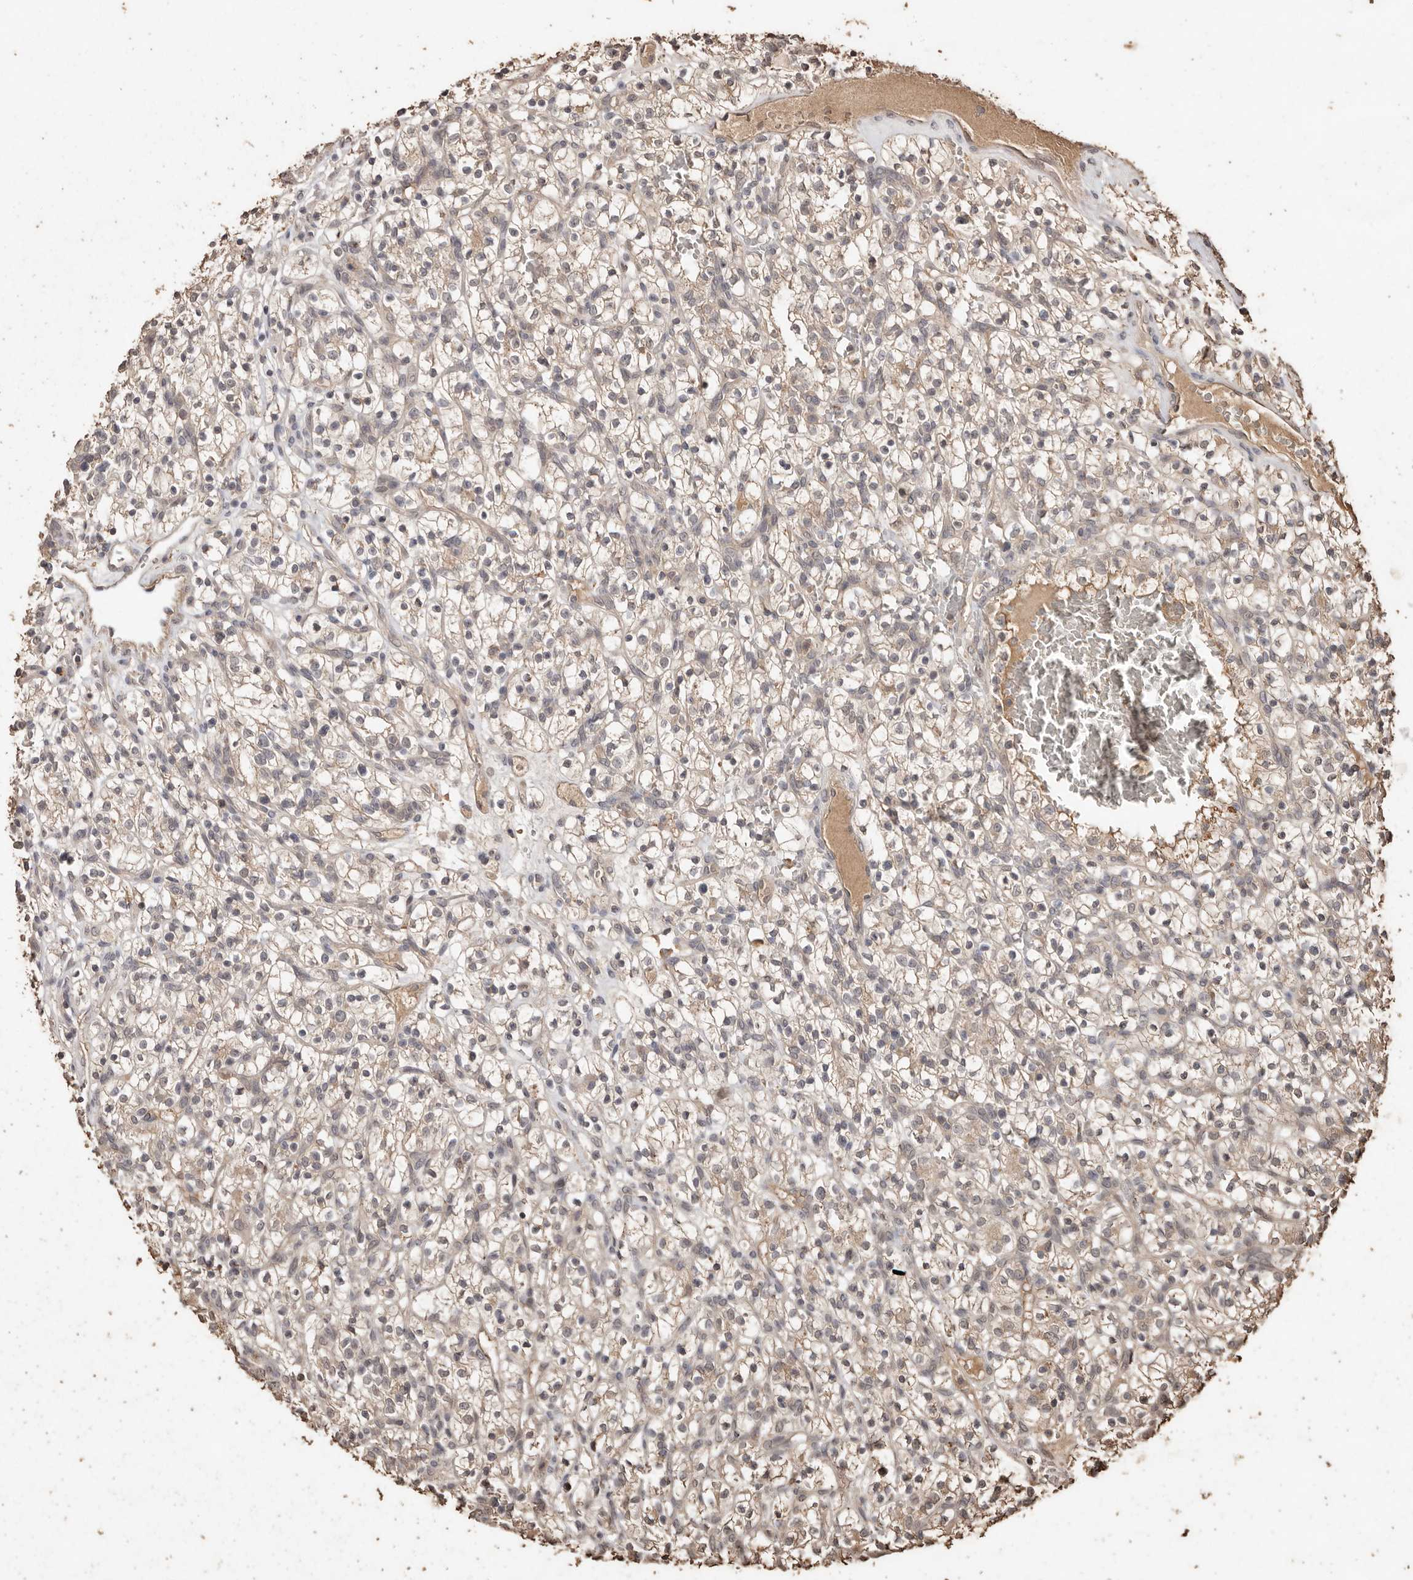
{"staining": {"intensity": "weak", "quantity": ">75%", "location": "cytoplasmic/membranous"}, "tissue": "renal cancer", "cell_type": "Tumor cells", "image_type": "cancer", "snomed": [{"axis": "morphology", "description": "Adenocarcinoma, NOS"}, {"axis": "topography", "description": "Kidney"}], "caption": "IHC image of neoplastic tissue: human renal cancer (adenocarcinoma) stained using immunohistochemistry (IHC) displays low levels of weak protein expression localized specifically in the cytoplasmic/membranous of tumor cells, appearing as a cytoplasmic/membranous brown color.", "gene": "PKDCC", "patient": {"sex": "female", "age": 57}}